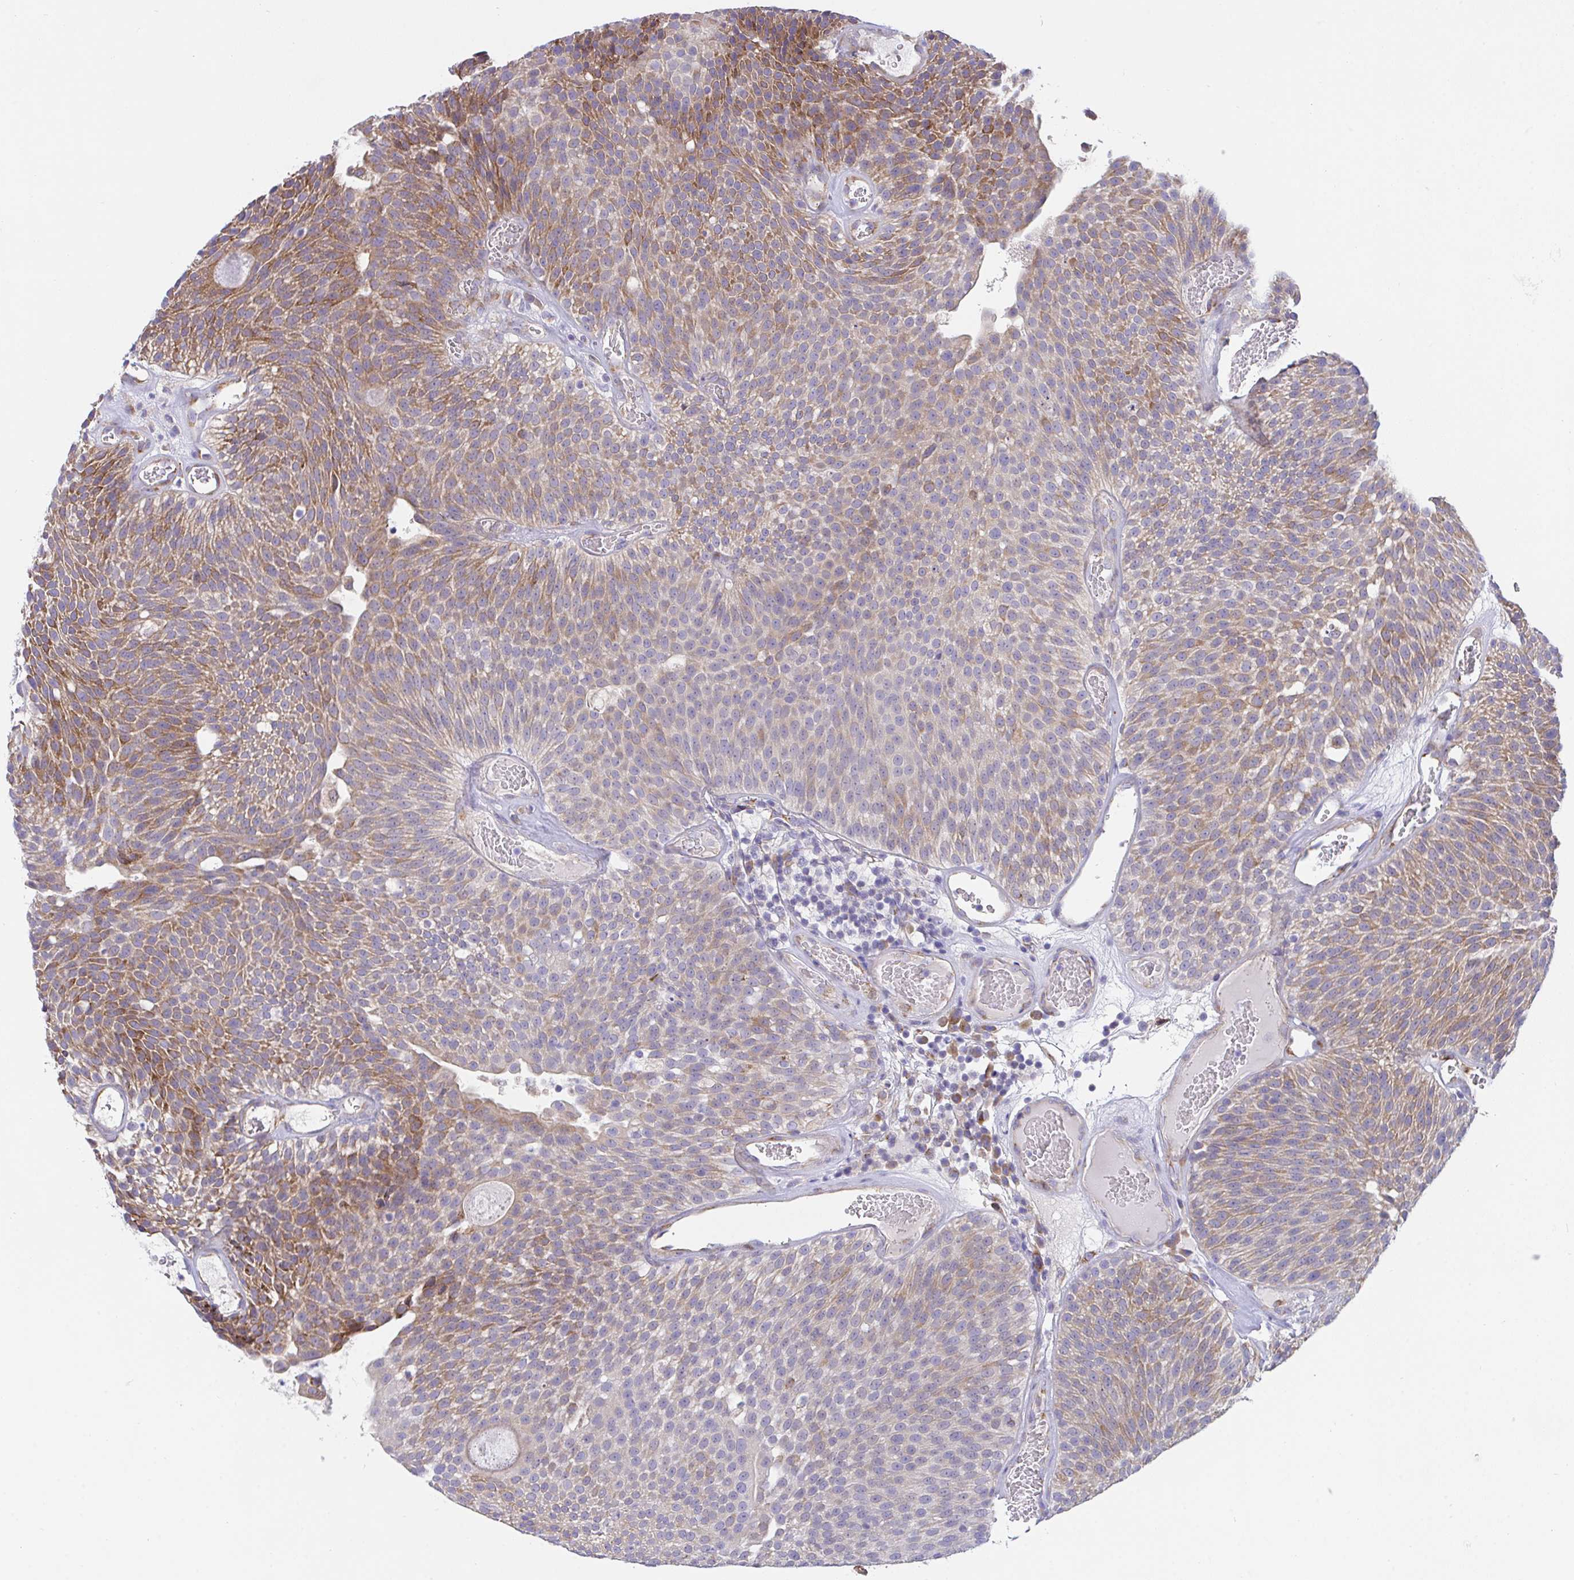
{"staining": {"intensity": "moderate", "quantity": "25%-75%", "location": "cytoplasmic/membranous"}, "tissue": "urothelial cancer", "cell_type": "Tumor cells", "image_type": "cancer", "snomed": [{"axis": "morphology", "description": "Urothelial carcinoma, Low grade"}, {"axis": "topography", "description": "Urinary bladder"}], "caption": "Immunohistochemistry (IHC) photomicrograph of human urothelial cancer stained for a protein (brown), which reveals medium levels of moderate cytoplasmic/membranous positivity in about 25%-75% of tumor cells.", "gene": "MIA3", "patient": {"sex": "female", "age": 79}}